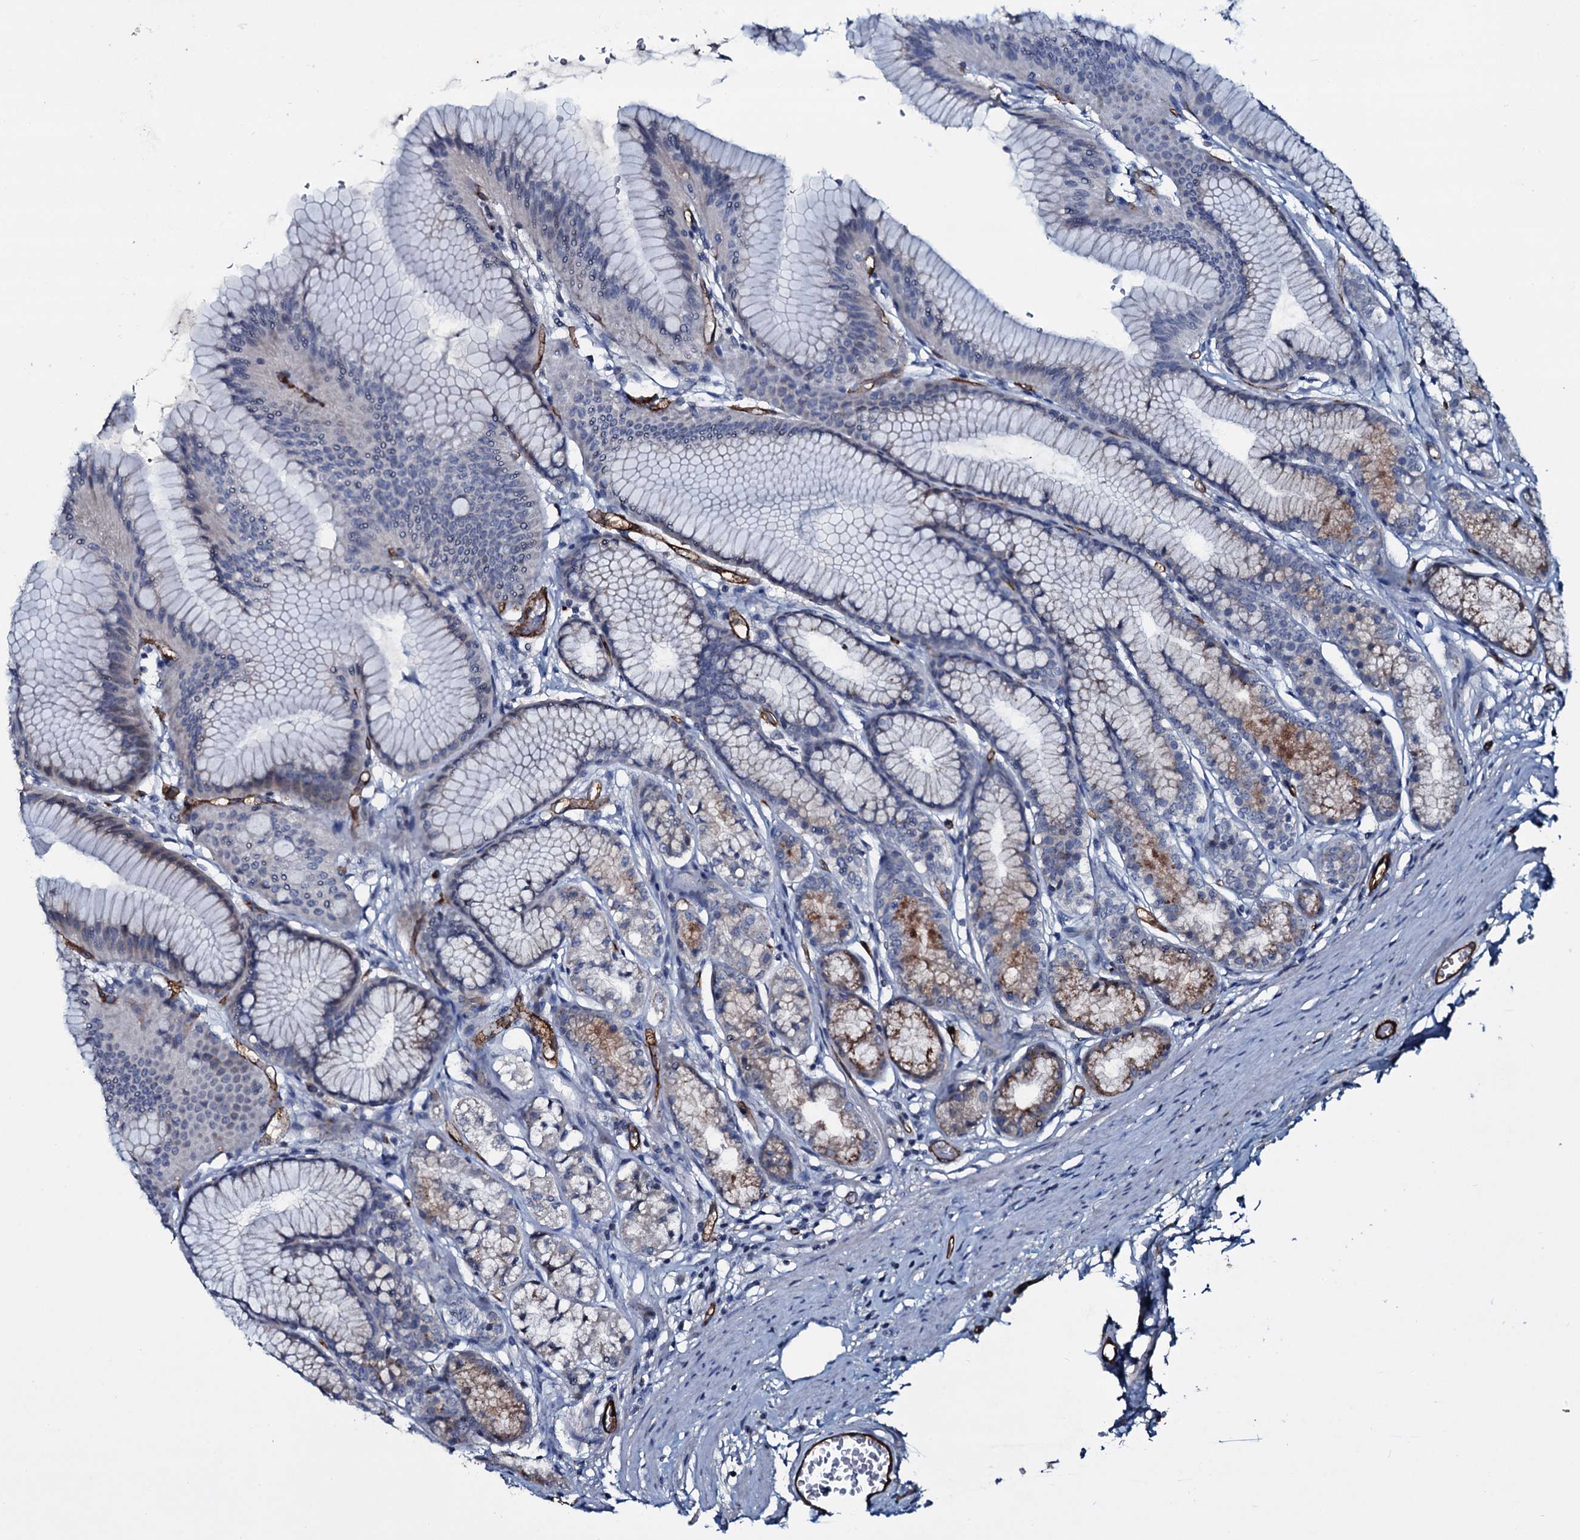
{"staining": {"intensity": "moderate", "quantity": "25%-75%", "location": "cytoplasmic/membranous"}, "tissue": "stomach", "cell_type": "Glandular cells", "image_type": "normal", "snomed": [{"axis": "morphology", "description": "Normal tissue, NOS"}, {"axis": "morphology", "description": "Adenocarcinoma, NOS"}, {"axis": "morphology", "description": "Adenocarcinoma, High grade"}, {"axis": "topography", "description": "Stomach, upper"}, {"axis": "topography", "description": "Stomach"}], "caption": "Protein positivity by immunohistochemistry exhibits moderate cytoplasmic/membranous positivity in approximately 25%-75% of glandular cells in benign stomach. (DAB (3,3'-diaminobenzidine) IHC with brightfield microscopy, high magnification).", "gene": "CLEC14A", "patient": {"sex": "female", "age": 65}}